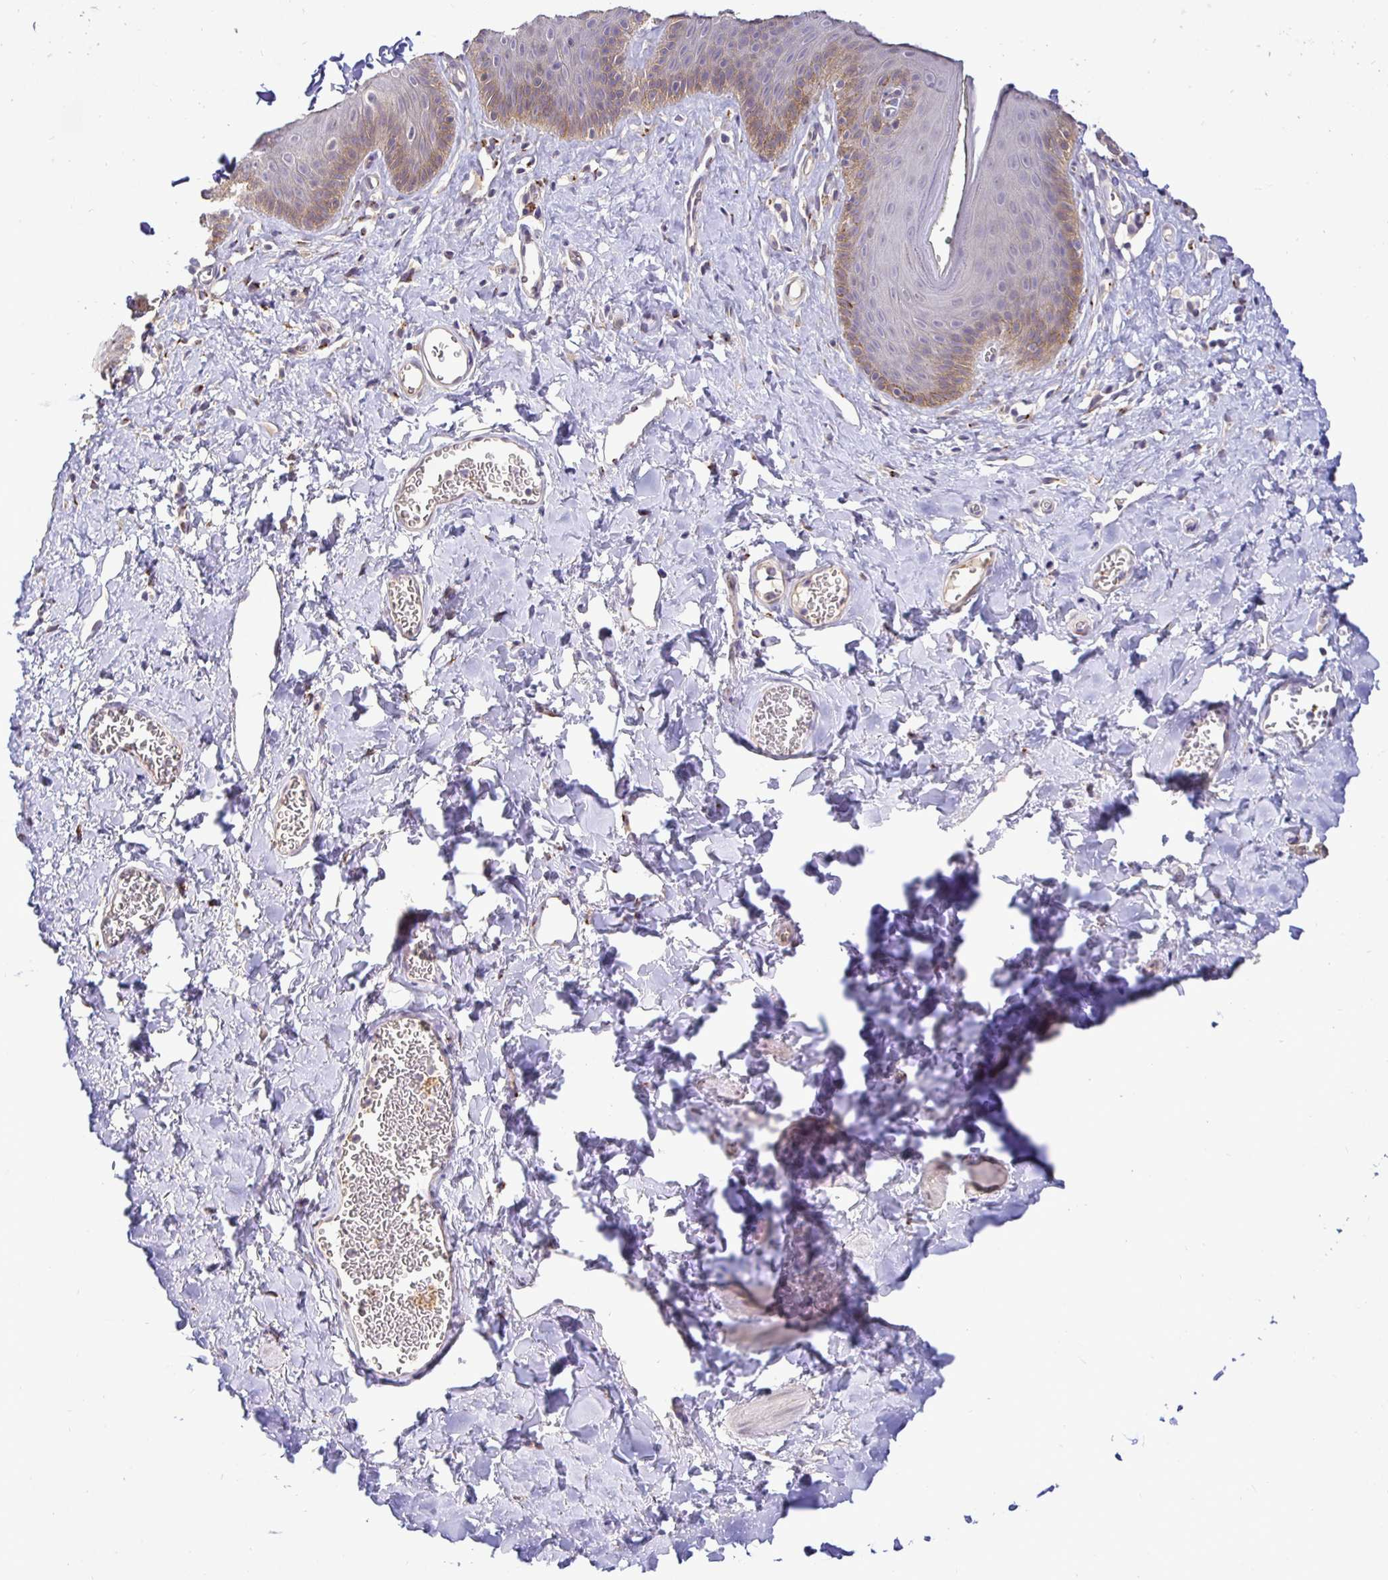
{"staining": {"intensity": "weak", "quantity": "<25%", "location": "cytoplasmic/membranous"}, "tissue": "skin", "cell_type": "Epidermal cells", "image_type": "normal", "snomed": [{"axis": "morphology", "description": "Normal tissue, NOS"}, {"axis": "topography", "description": "Vulva"}, {"axis": "topography", "description": "Peripheral nerve tissue"}], "caption": "This photomicrograph is of unremarkable skin stained with immunohistochemistry (IHC) to label a protein in brown with the nuclei are counter-stained blue. There is no expression in epidermal cells.", "gene": "SLC9A1", "patient": {"sex": "female", "age": 66}}